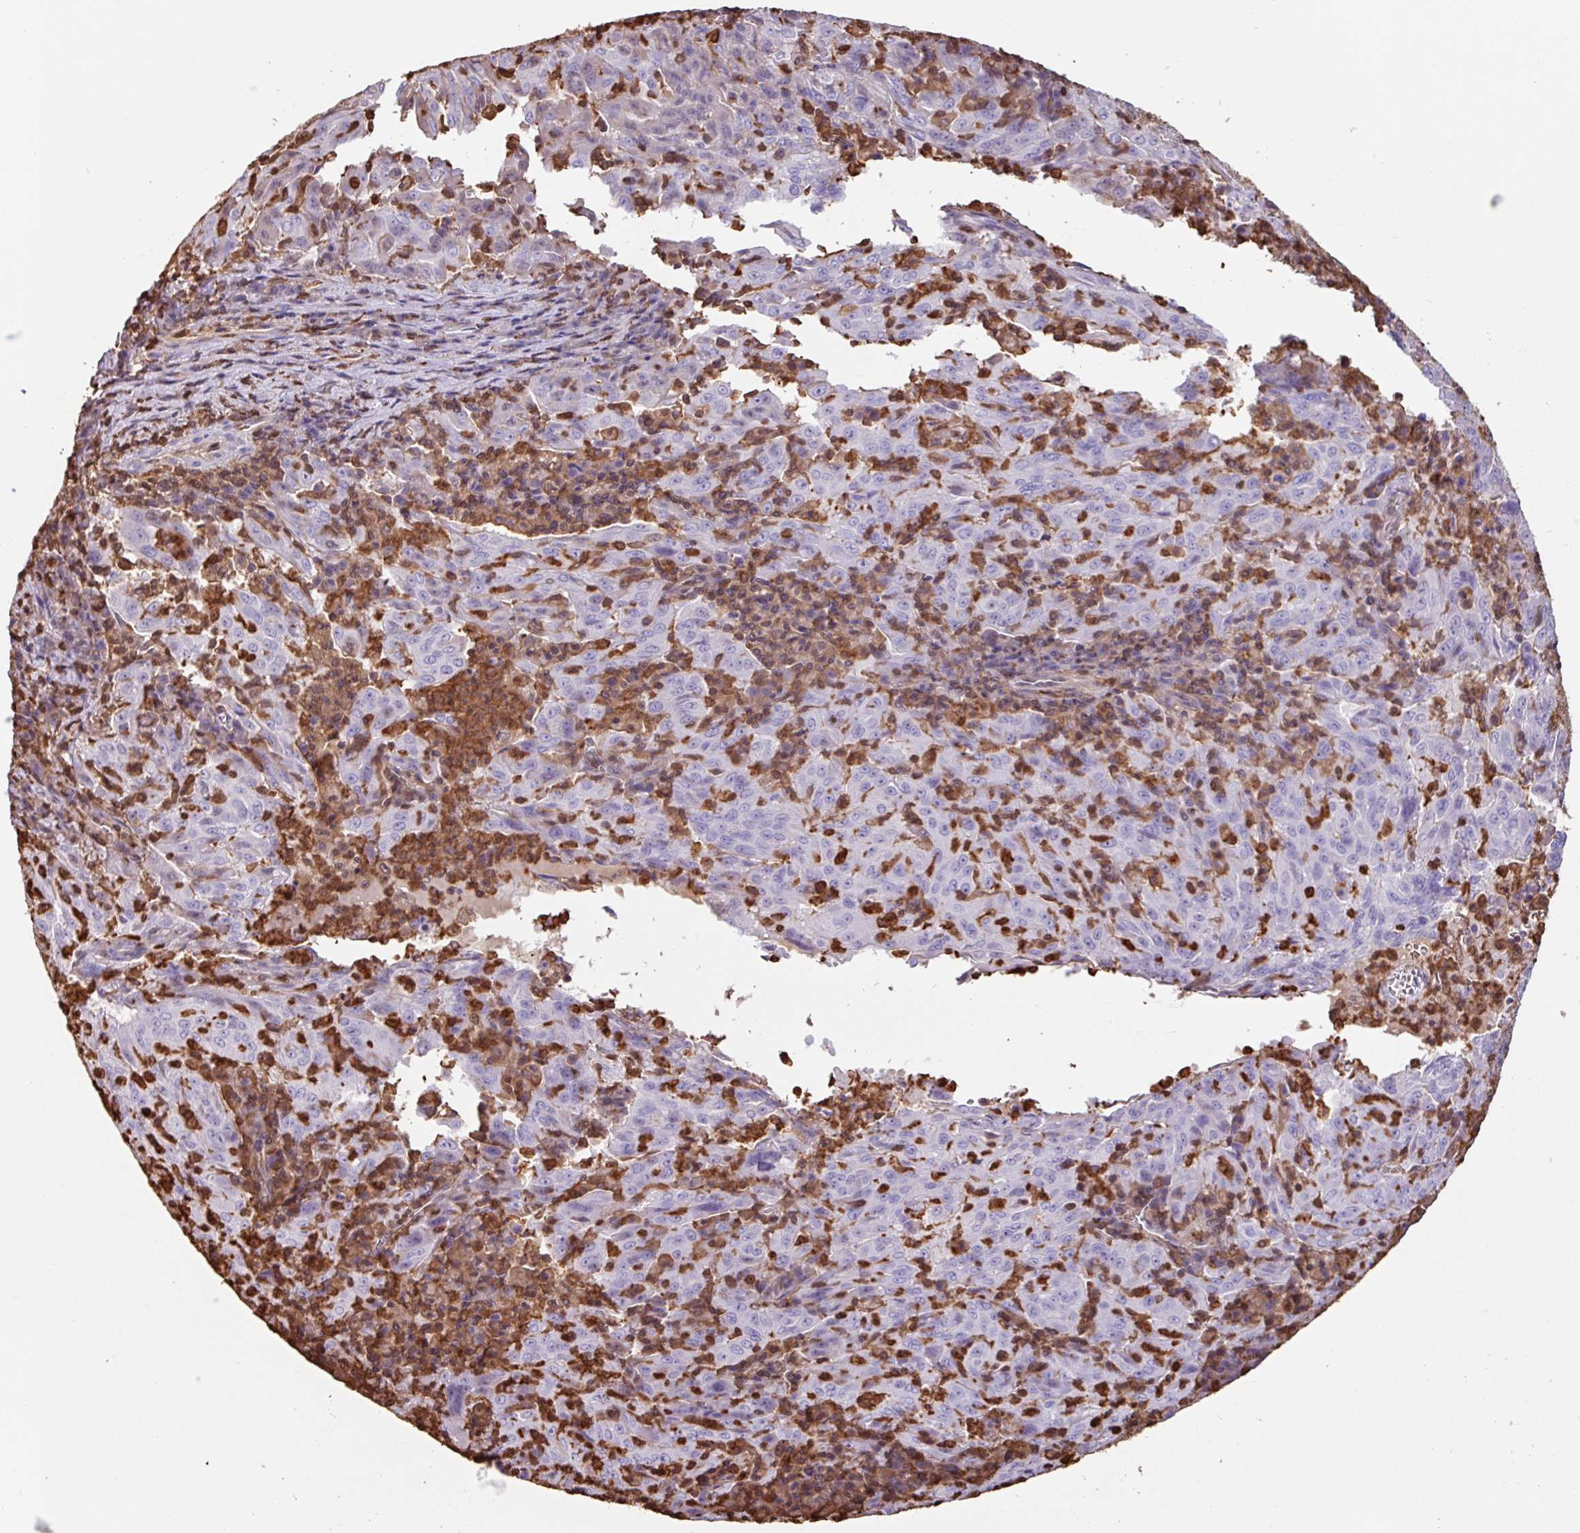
{"staining": {"intensity": "negative", "quantity": "none", "location": "none"}, "tissue": "pancreatic cancer", "cell_type": "Tumor cells", "image_type": "cancer", "snomed": [{"axis": "morphology", "description": "Adenocarcinoma, NOS"}, {"axis": "topography", "description": "Pancreas"}], "caption": "There is no significant staining in tumor cells of pancreatic cancer.", "gene": "ARHGDIB", "patient": {"sex": "male", "age": 63}}